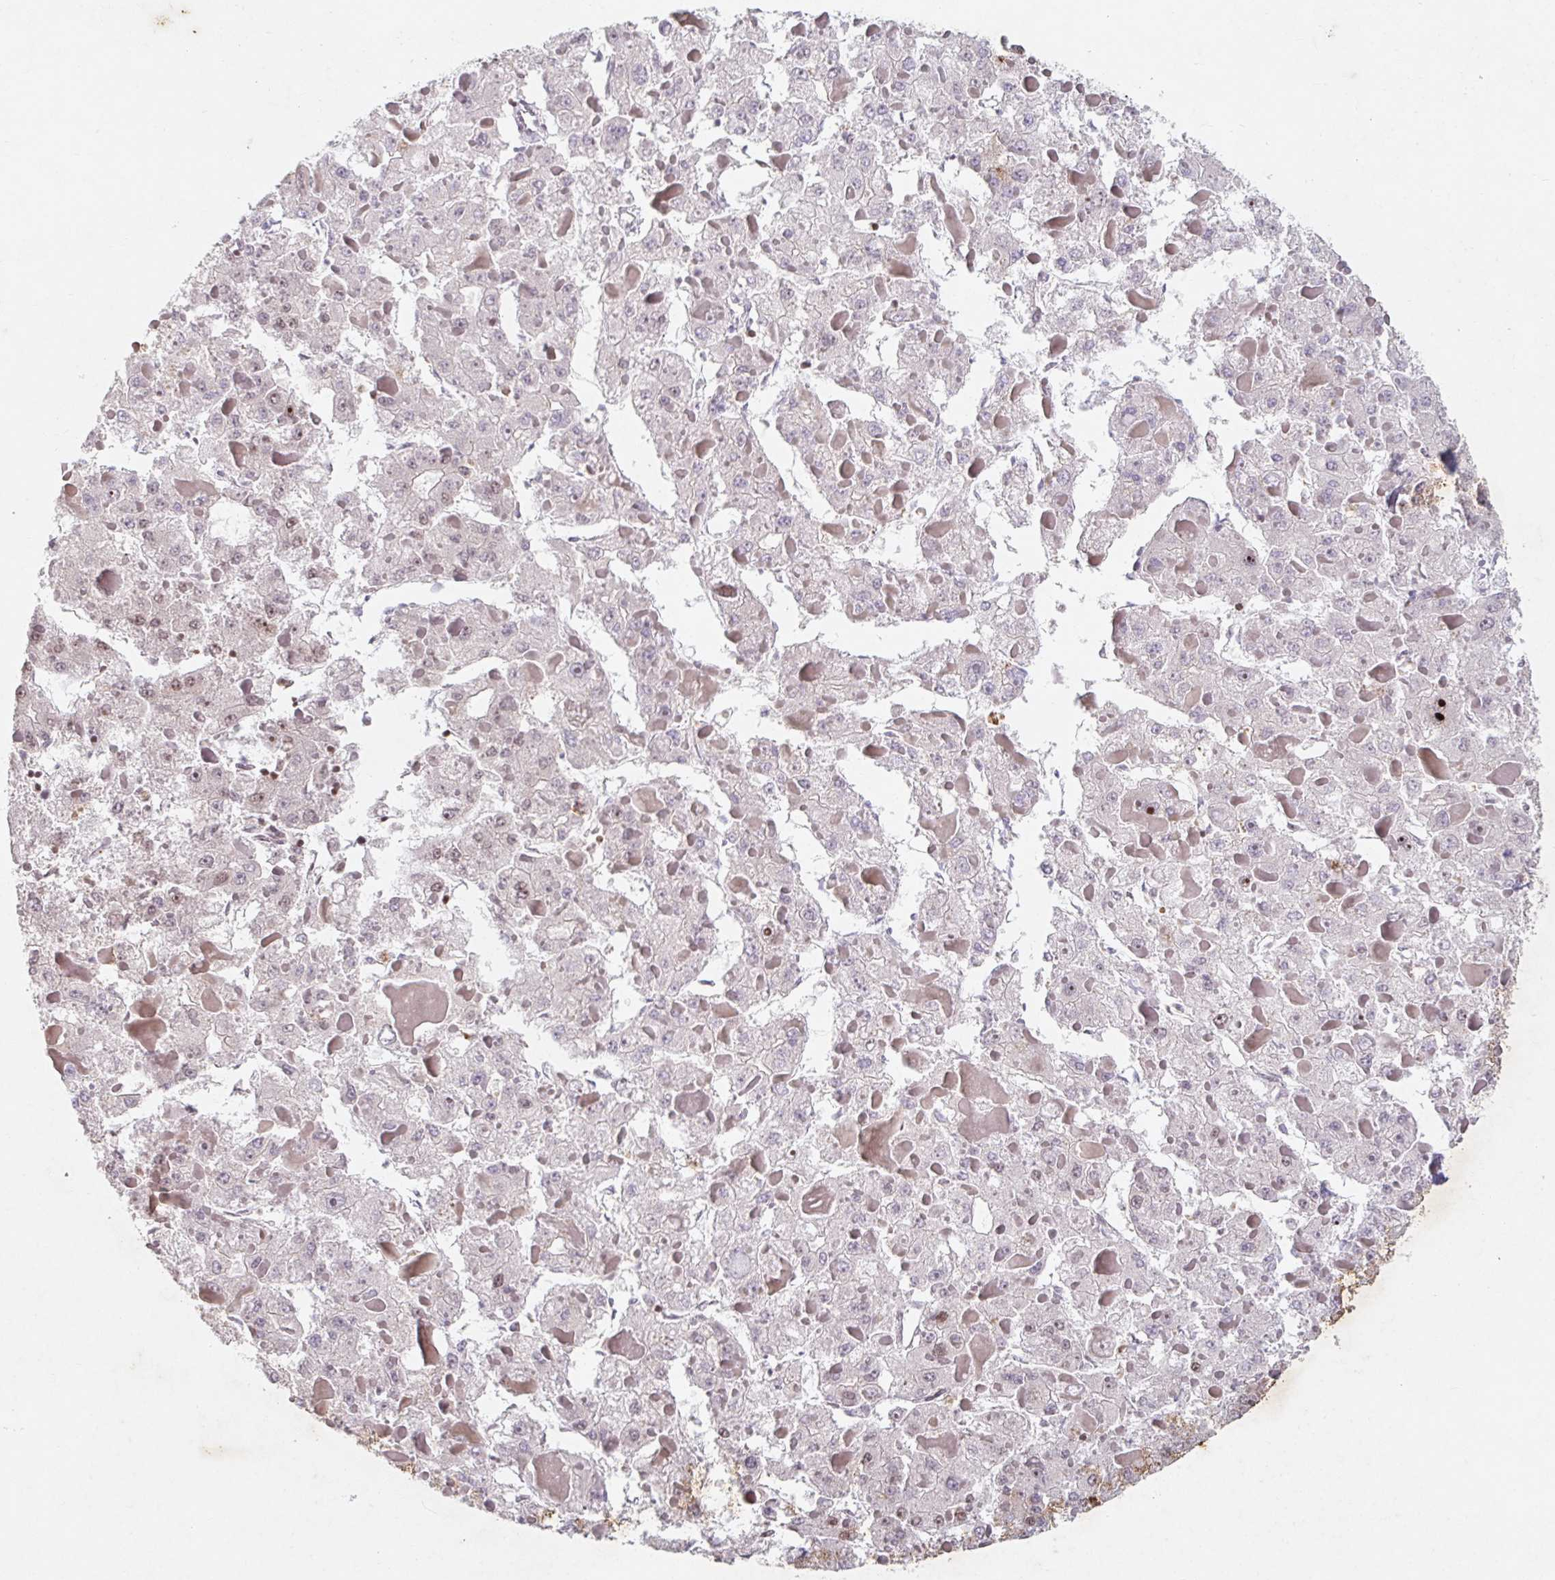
{"staining": {"intensity": "moderate", "quantity": "<25%", "location": "nuclear"}, "tissue": "liver cancer", "cell_type": "Tumor cells", "image_type": "cancer", "snomed": [{"axis": "morphology", "description": "Carcinoma, Hepatocellular, NOS"}, {"axis": "topography", "description": "Liver"}], "caption": "Human hepatocellular carcinoma (liver) stained with a protein marker displays moderate staining in tumor cells.", "gene": "C19orf53", "patient": {"sex": "female", "age": 73}}